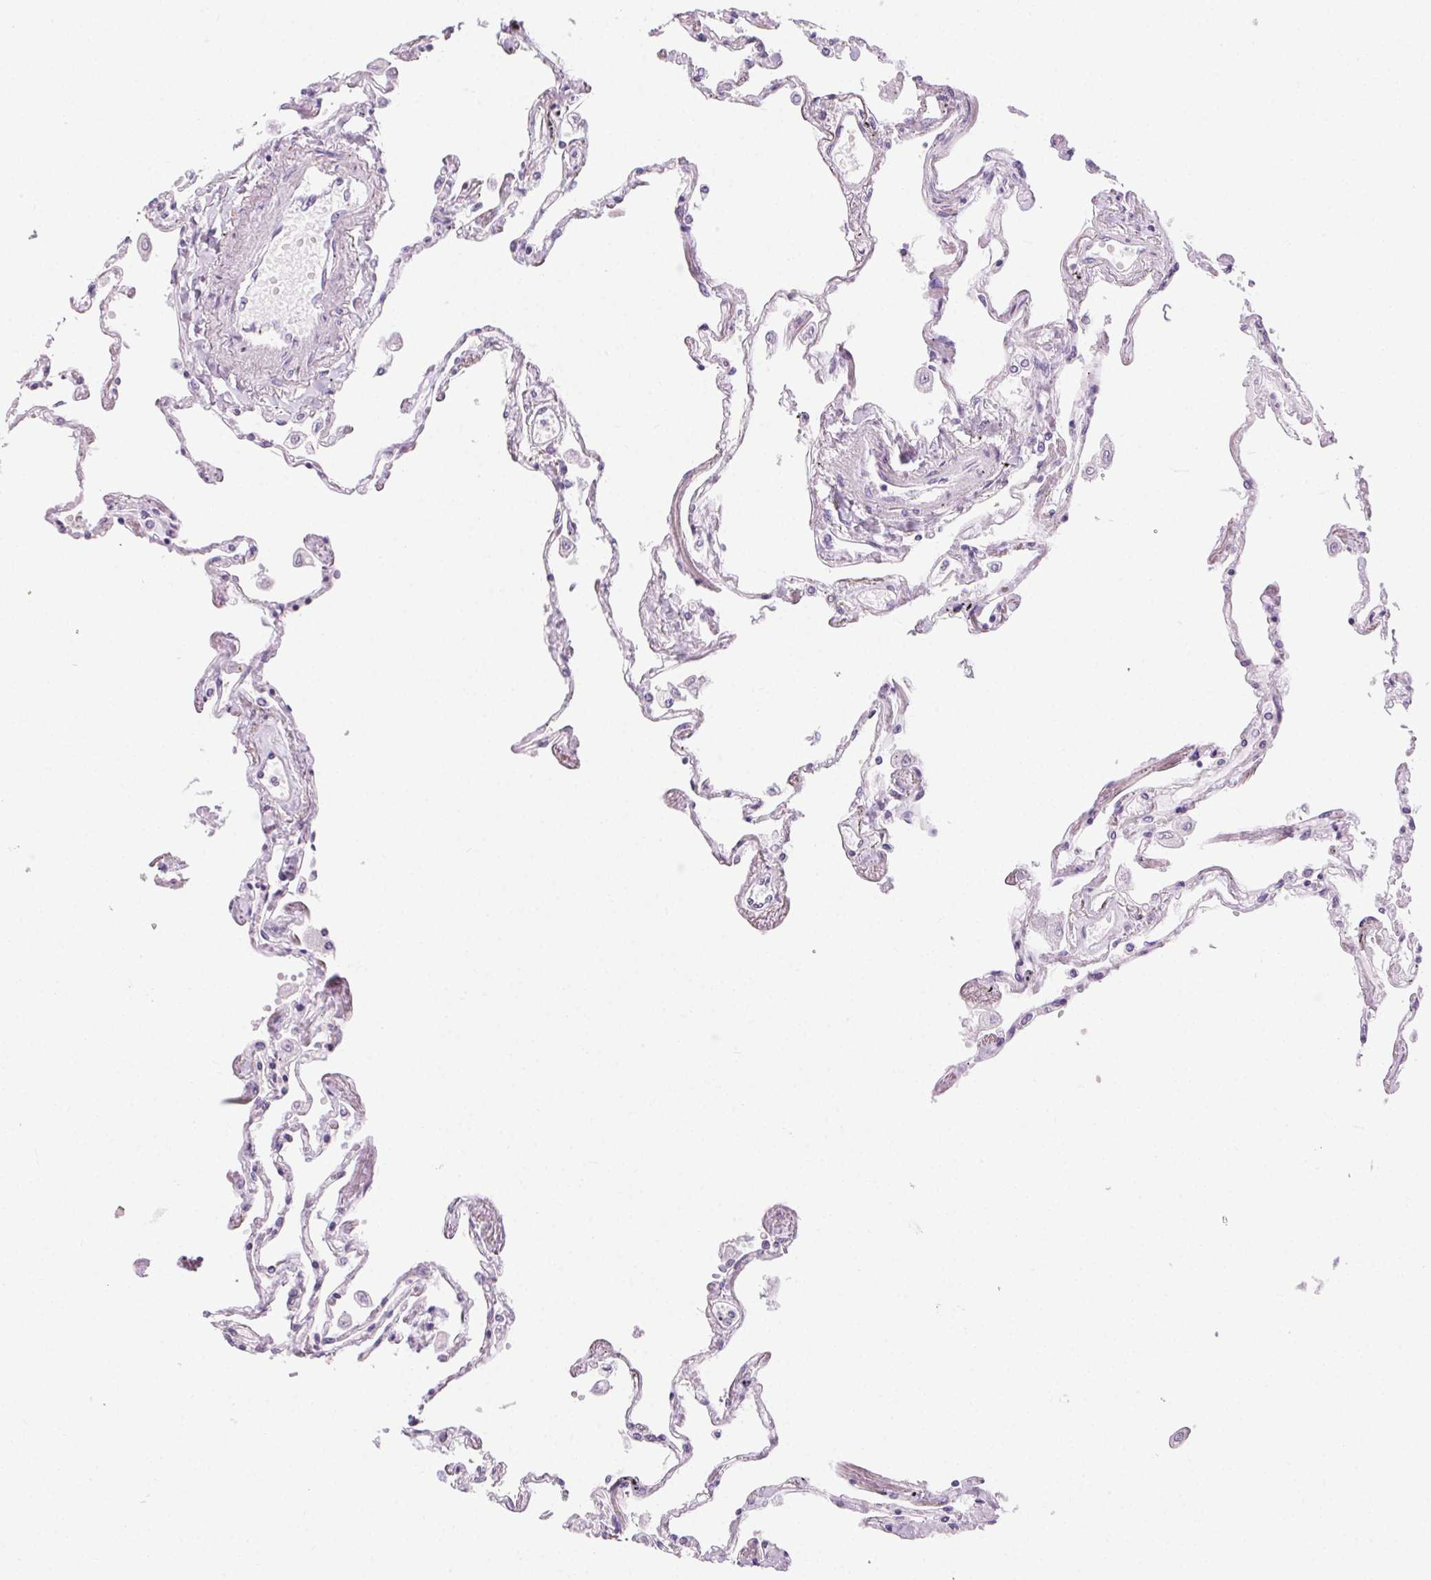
{"staining": {"intensity": "negative", "quantity": "none", "location": "none"}, "tissue": "lung", "cell_type": "Alveolar cells", "image_type": "normal", "snomed": [{"axis": "morphology", "description": "Normal tissue, NOS"}, {"axis": "morphology", "description": "Adenocarcinoma, NOS"}, {"axis": "topography", "description": "Cartilage tissue"}, {"axis": "topography", "description": "Lung"}], "caption": "A high-resolution image shows immunohistochemistry (IHC) staining of benign lung, which shows no significant positivity in alveolar cells.", "gene": "CADPS", "patient": {"sex": "female", "age": 67}}